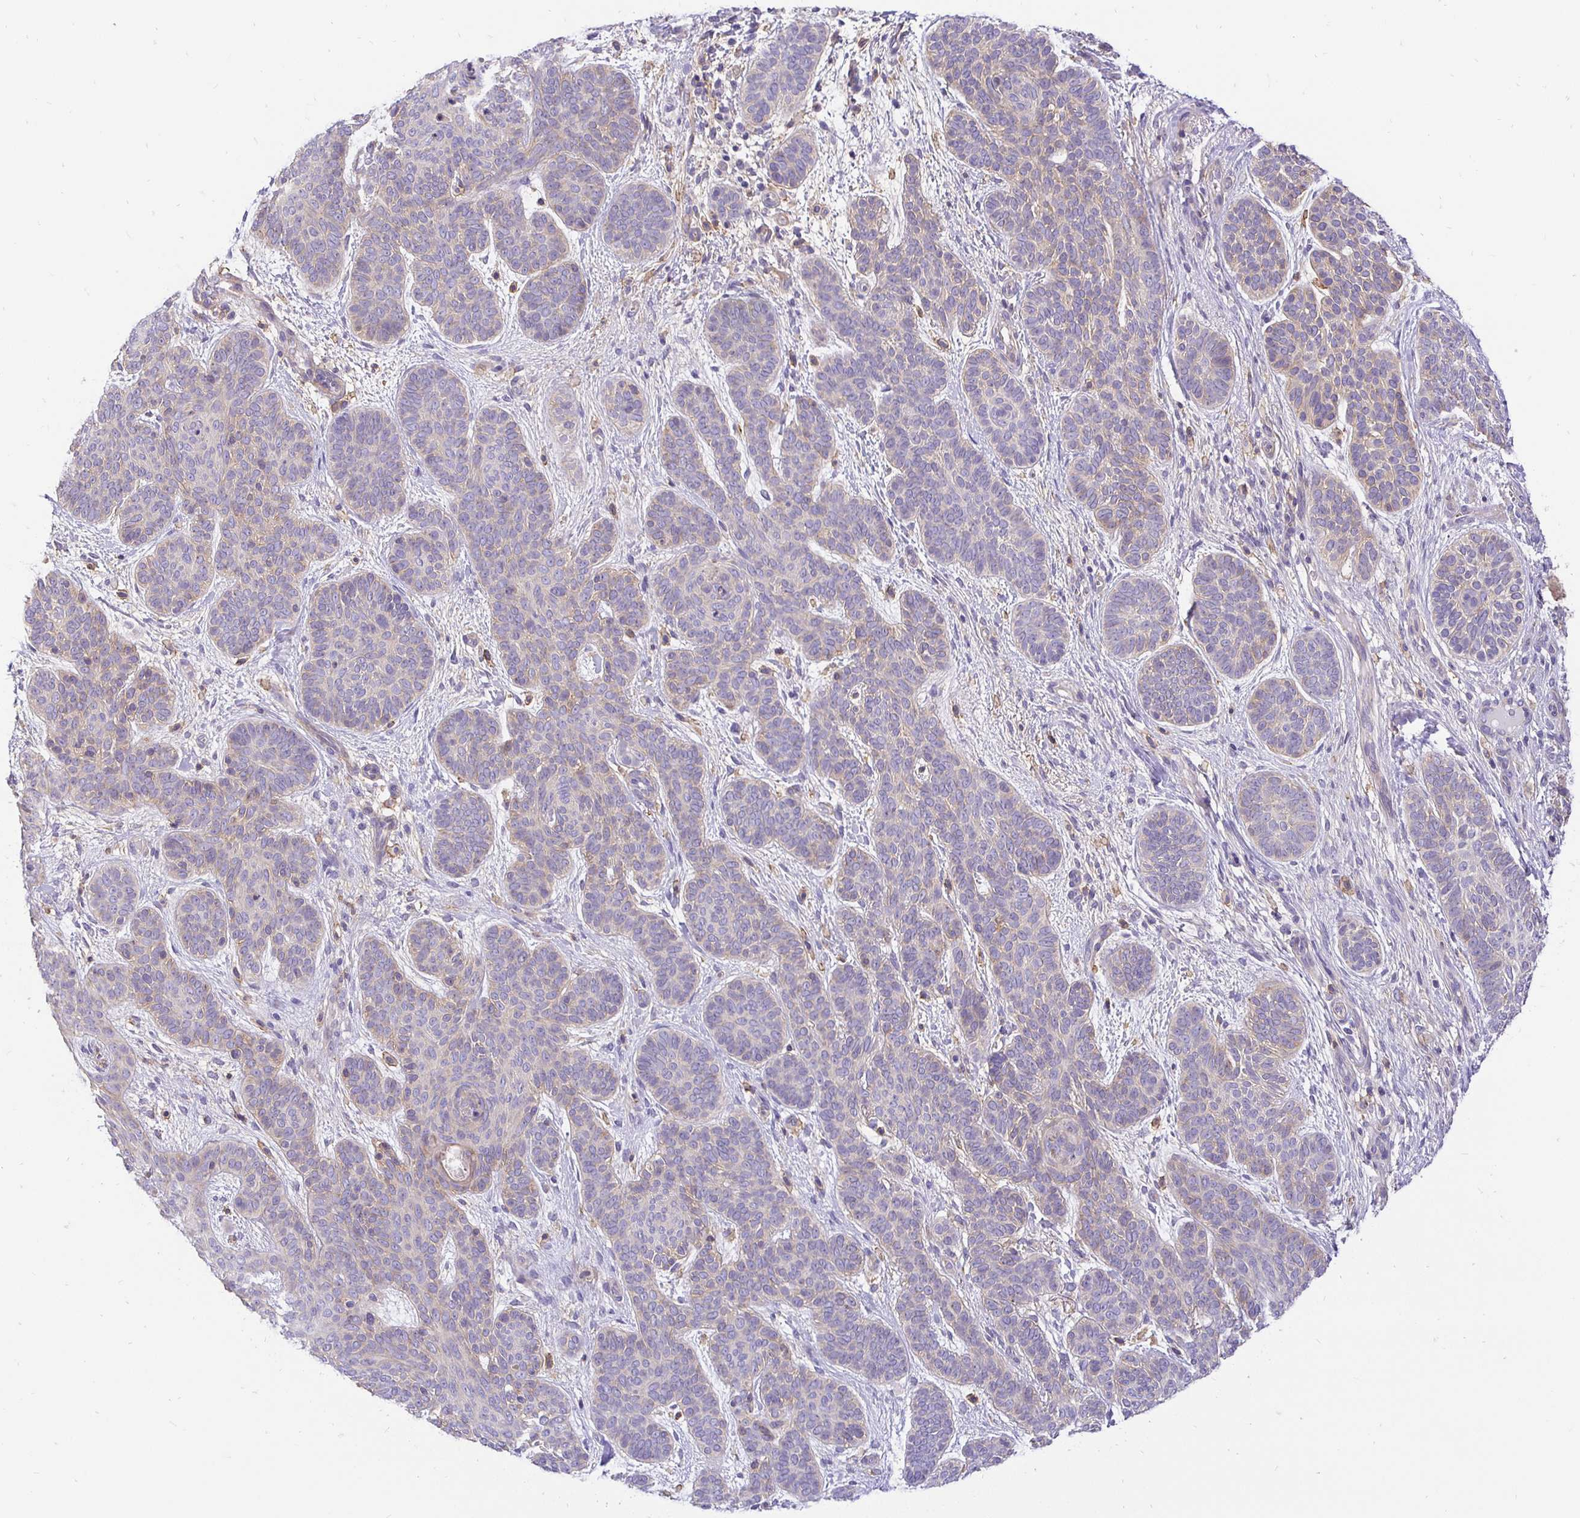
{"staining": {"intensity": "moderate", "quantity": "<25%", "location": "cytoplasmic/membranous"}, "tissue": "skin cancer", "cell_type": "Tumor cells", "image_type": "cancer", "snomed": [{"axis": "morphology", "description": "Basal cell carcinoma"}, {"axis": "topography", "description": "Skin"}], "caption": "Protein expression by IHC reveals moderate cytoplasmic/membranous positivity in approximately <25% of tumor cells in skin basal cell carcinoma. Nuclei are stained in blue.", "gene": "SLC9A1", "patient": {"sex": "female", "age": 82}}